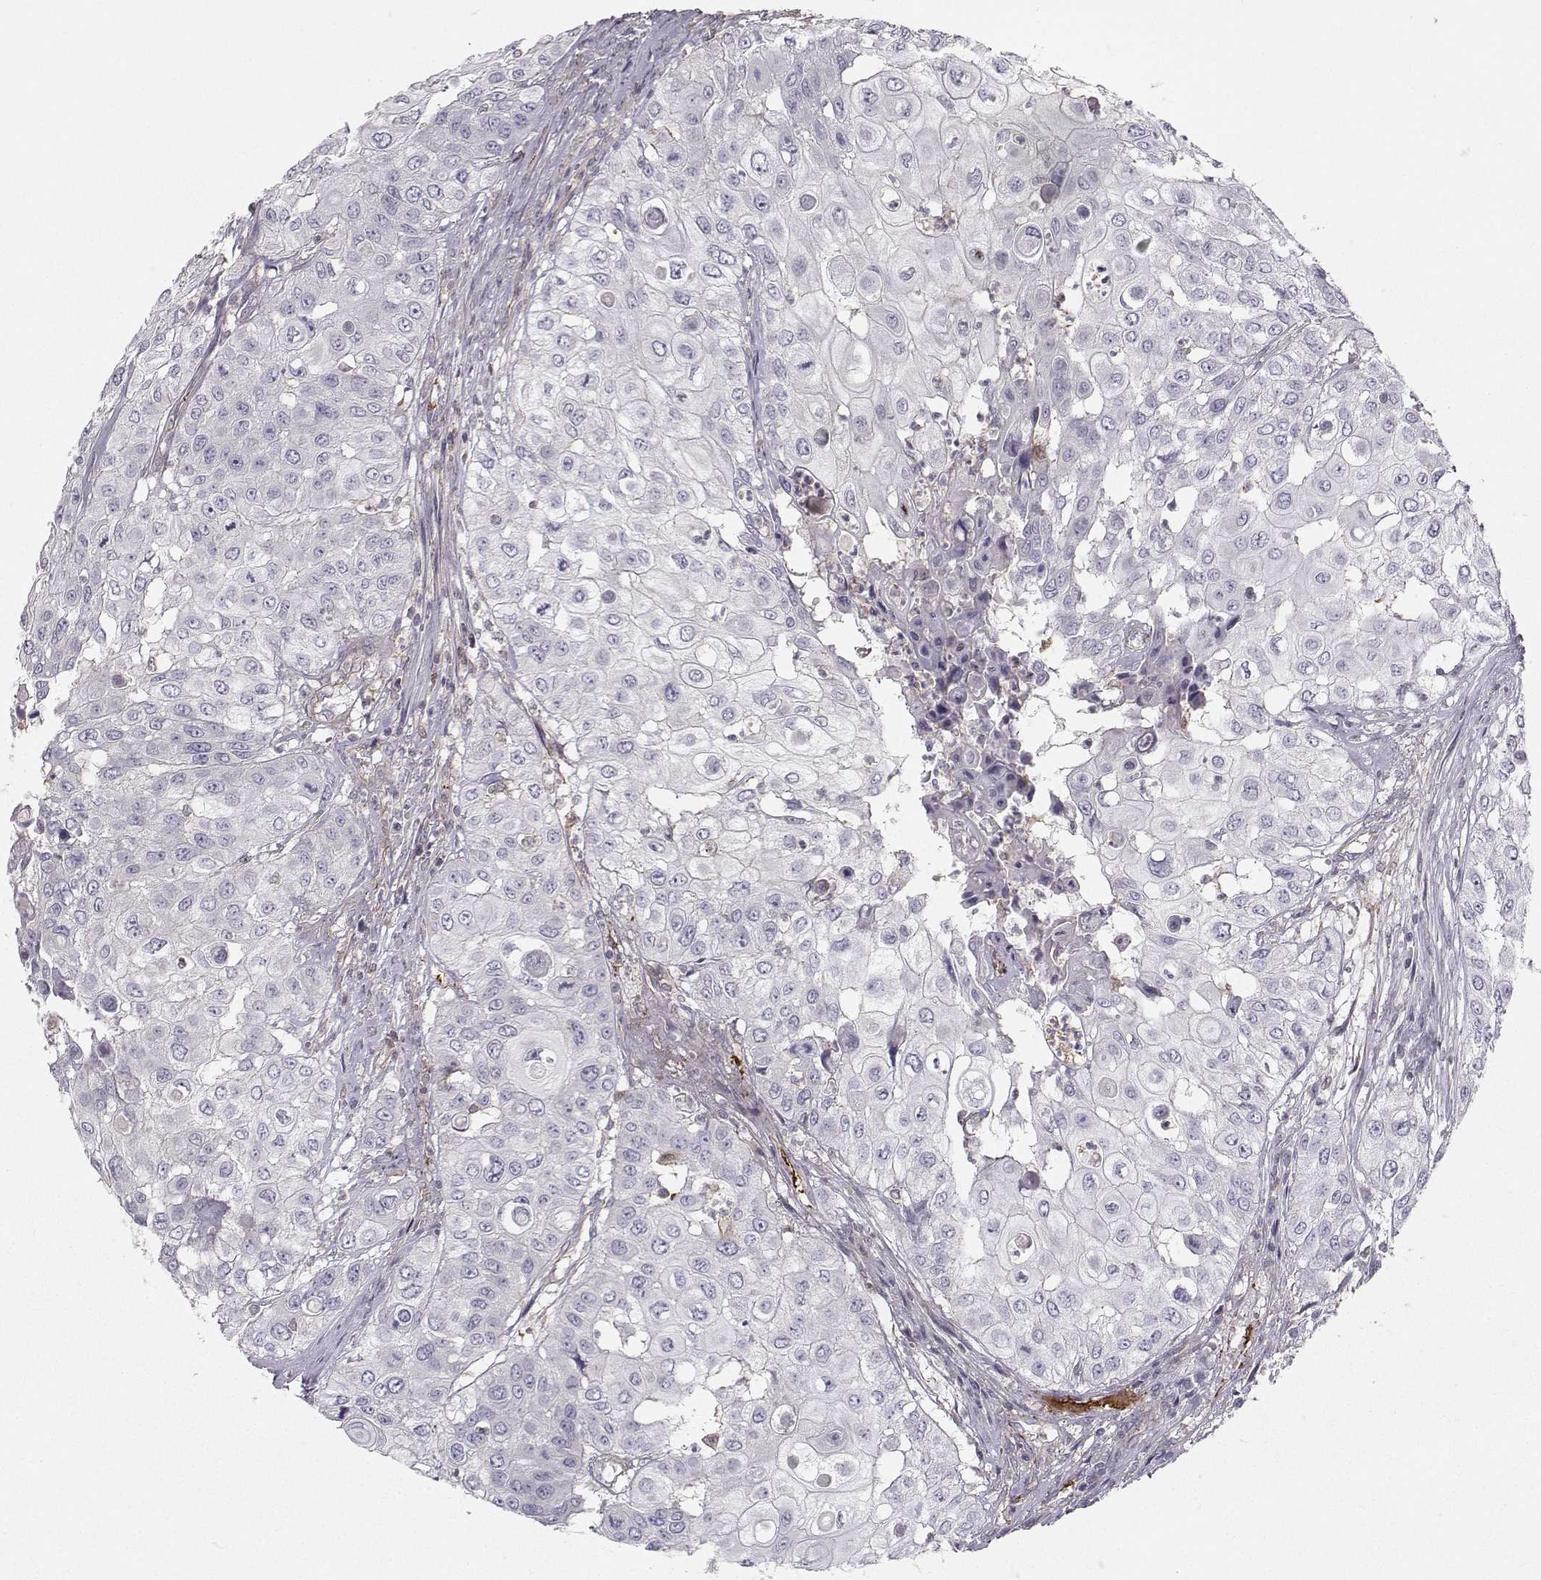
{"staining": {"intensity": "negative", "quantity": "none", "location": "none"}, "tissue": "urothelial cancer", "cell_type": "Tumor cells", "image_type": "cancer", "snomed": [{"axis": "morphology", "description": "Urothelial carcinoma, High grade"}, {"axis": "topography", "description": "Urinary bladder"}], "caption": "The immunohistochemistry image has no significant positivity in tumor cells of urothelial cancer tissue.", "gene": "ASB16", "patient": {"sex": "female", "age": 79}}